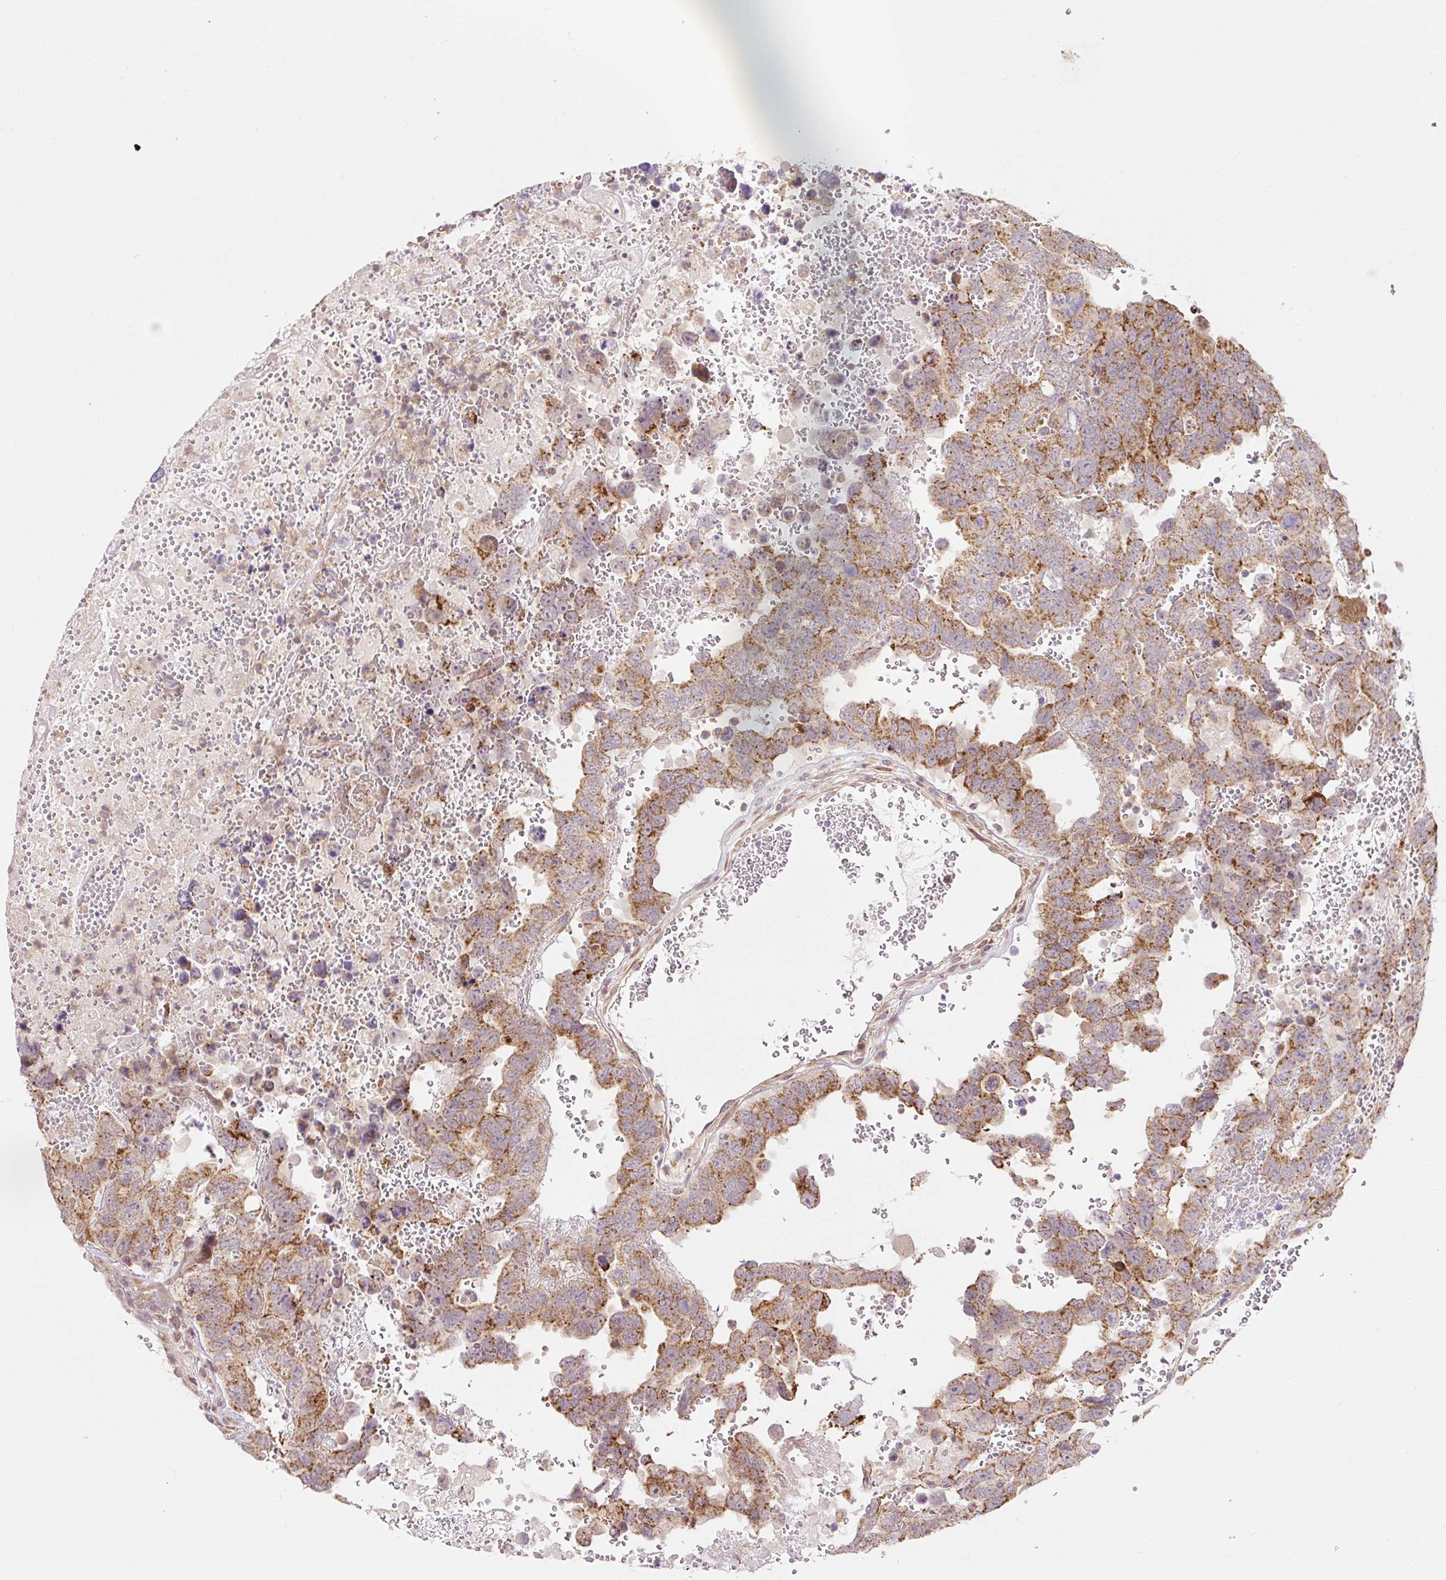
{"staining": {"intensity": "moderate", "quantity": ">75%", "location": "cytoplasmic/membranous"}, "tissue": "testis cancer", "cell_type": "Tumor cells", "image_type": "cancer", "snomed": [{"axis": "morphology", "description": "Carcinoma, Embryonal, NOS"}, {"axis": "topography", "description": "Testis"}], "caption": "Immunohistochemistry (IHC) image of embryonal carcinoma (testis) stained for a protein (brown), which shows medium levels of moderate cytoplasmic/membranous positivity in about >75% of tumor cells.", "gene": "TRIAP1", "patient": {"sex": "male", "age": 45}}